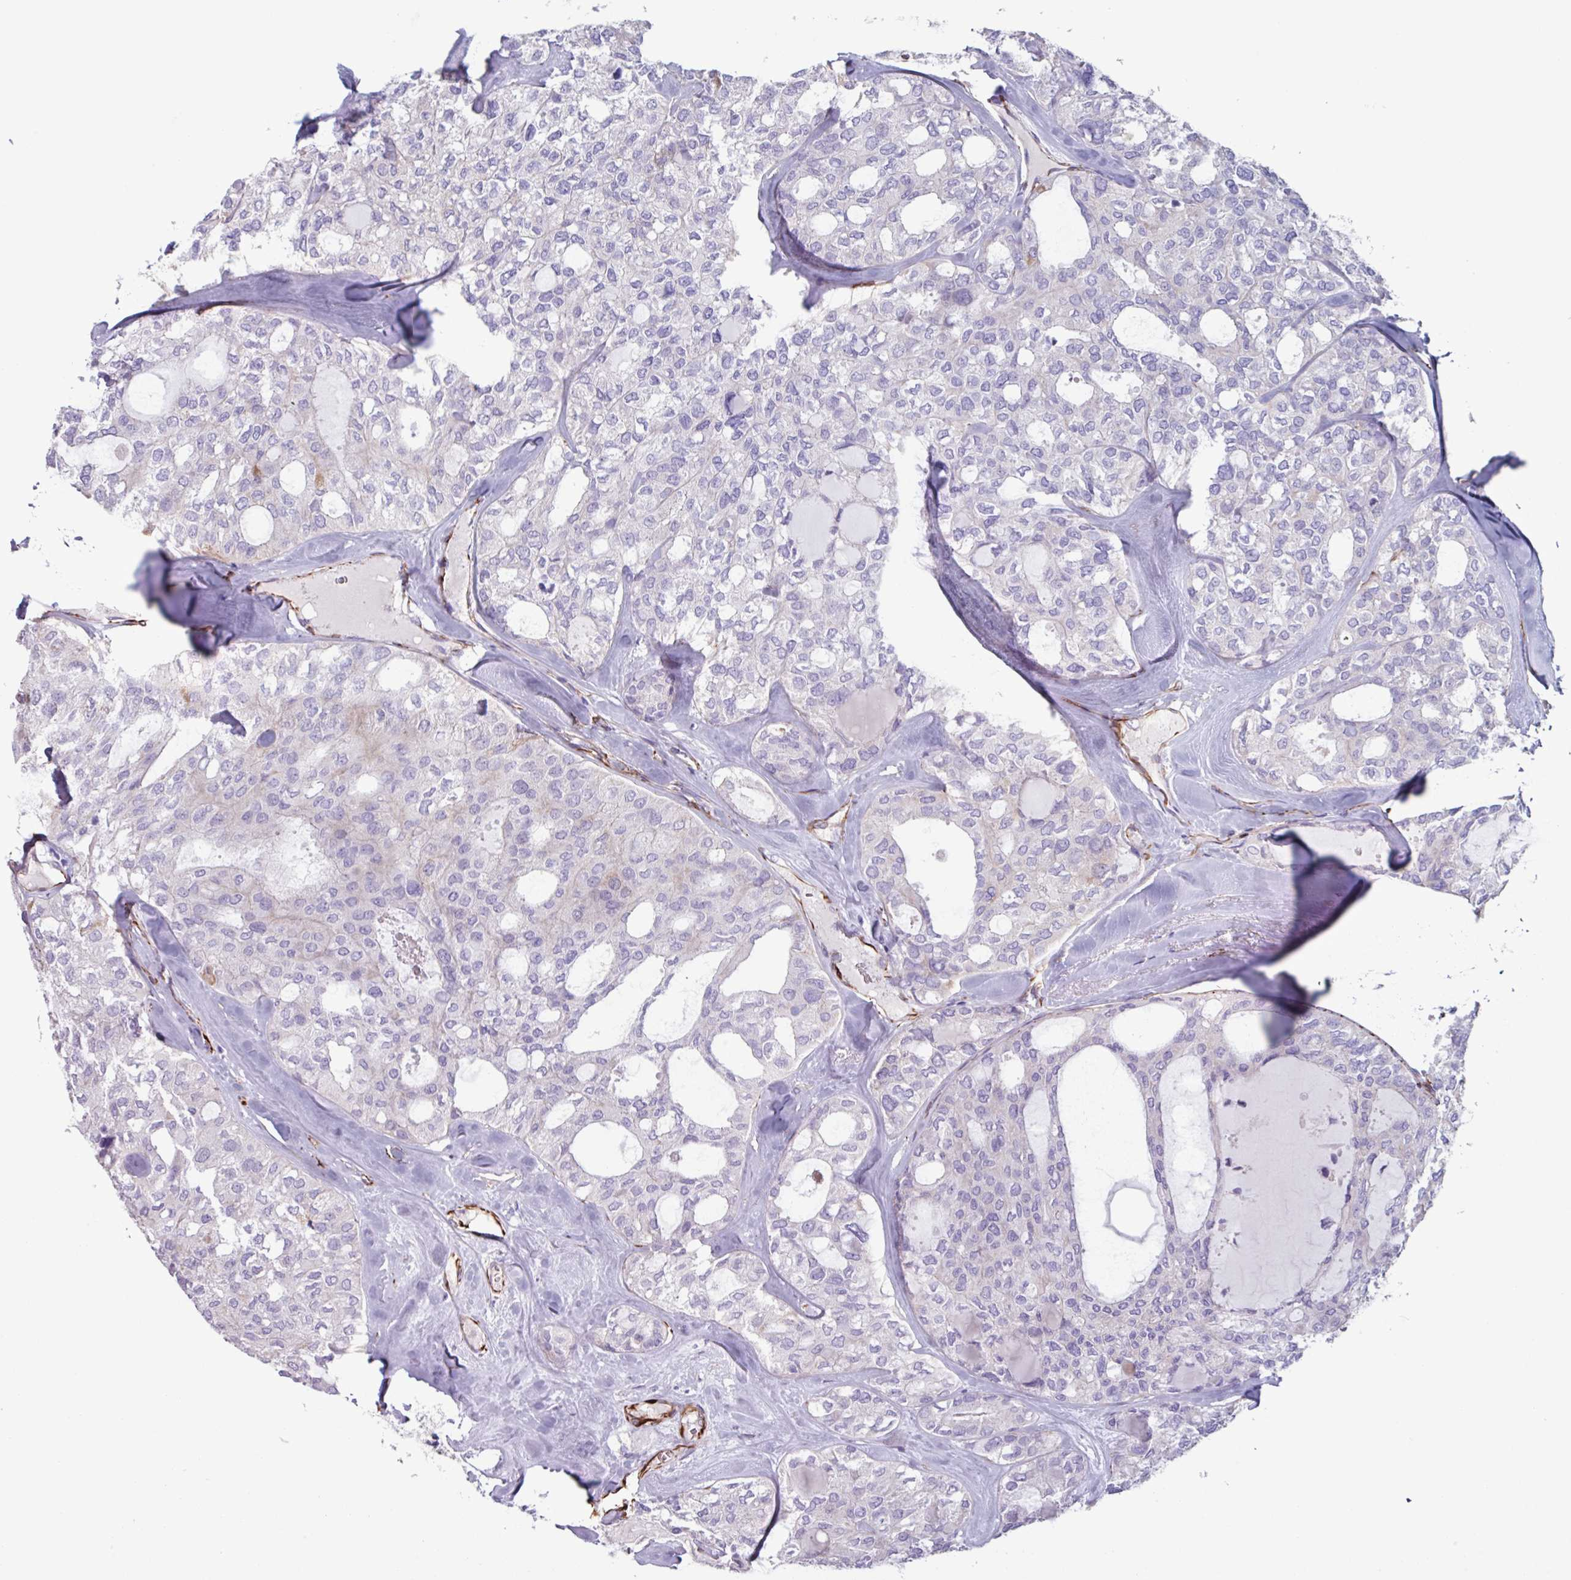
{"staining": {"intensity": "negative", "quantity": "none", "location": "none"}, "tissue": "thyroid cancer", "cell_type": "Tumor cells", "image_type": "cancer", "snomed": [{"axis": "morphology", "description": "Follicular adenoma carcinoma, NOS"}, {"axis": "topography", "description": "Thyroid gland"}], "caption": "DAB immunohistochemical staining of human thyroid follicular adenoma carcinoma exhibits no significant positivity in tumor cells.", "gene": "BTD", "patient": {"sex": "male", "age": 75}}